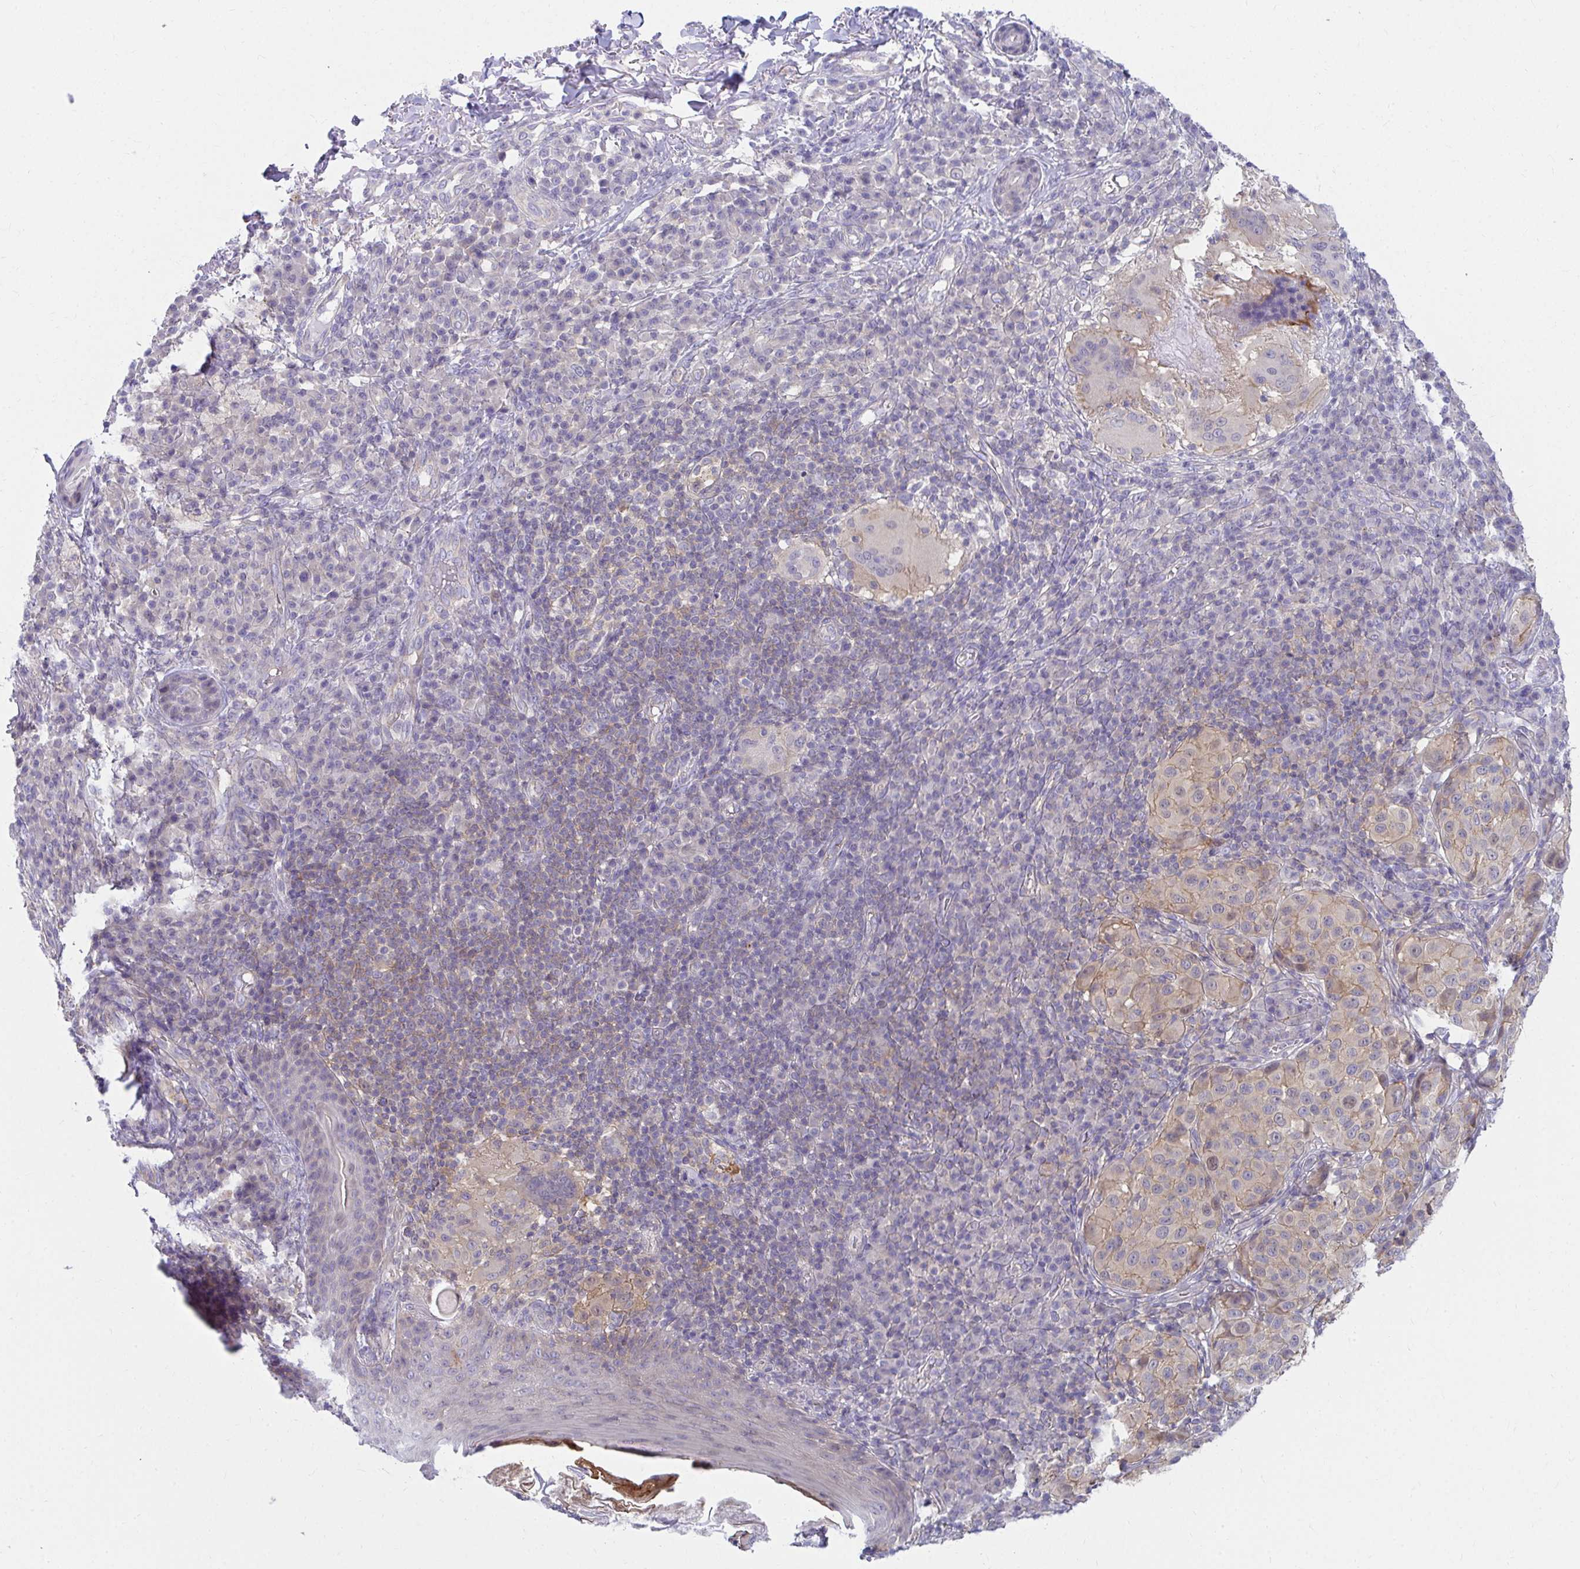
{"staining": {"intensity": "weak", "quantity": ">75%", "location": "cytoplasmic/membranous"}, "tissue": "melanoma", "cell_type": "Tumor cells", "image_type": "cancer", "snomed": [{"axis": "morphology", "description": "Malignant melanoma, NOS"}, {"axis": "topography", "description": "Skin"}], "caption": "There is low levels of weak cytoplasmic/membranous staining in tumor cells of malignant melanoma, as demonstrated by immunohistochemical staining (brown color).", "gene": "C19orf81", "patient": {"sex": "male", "age": 38}}